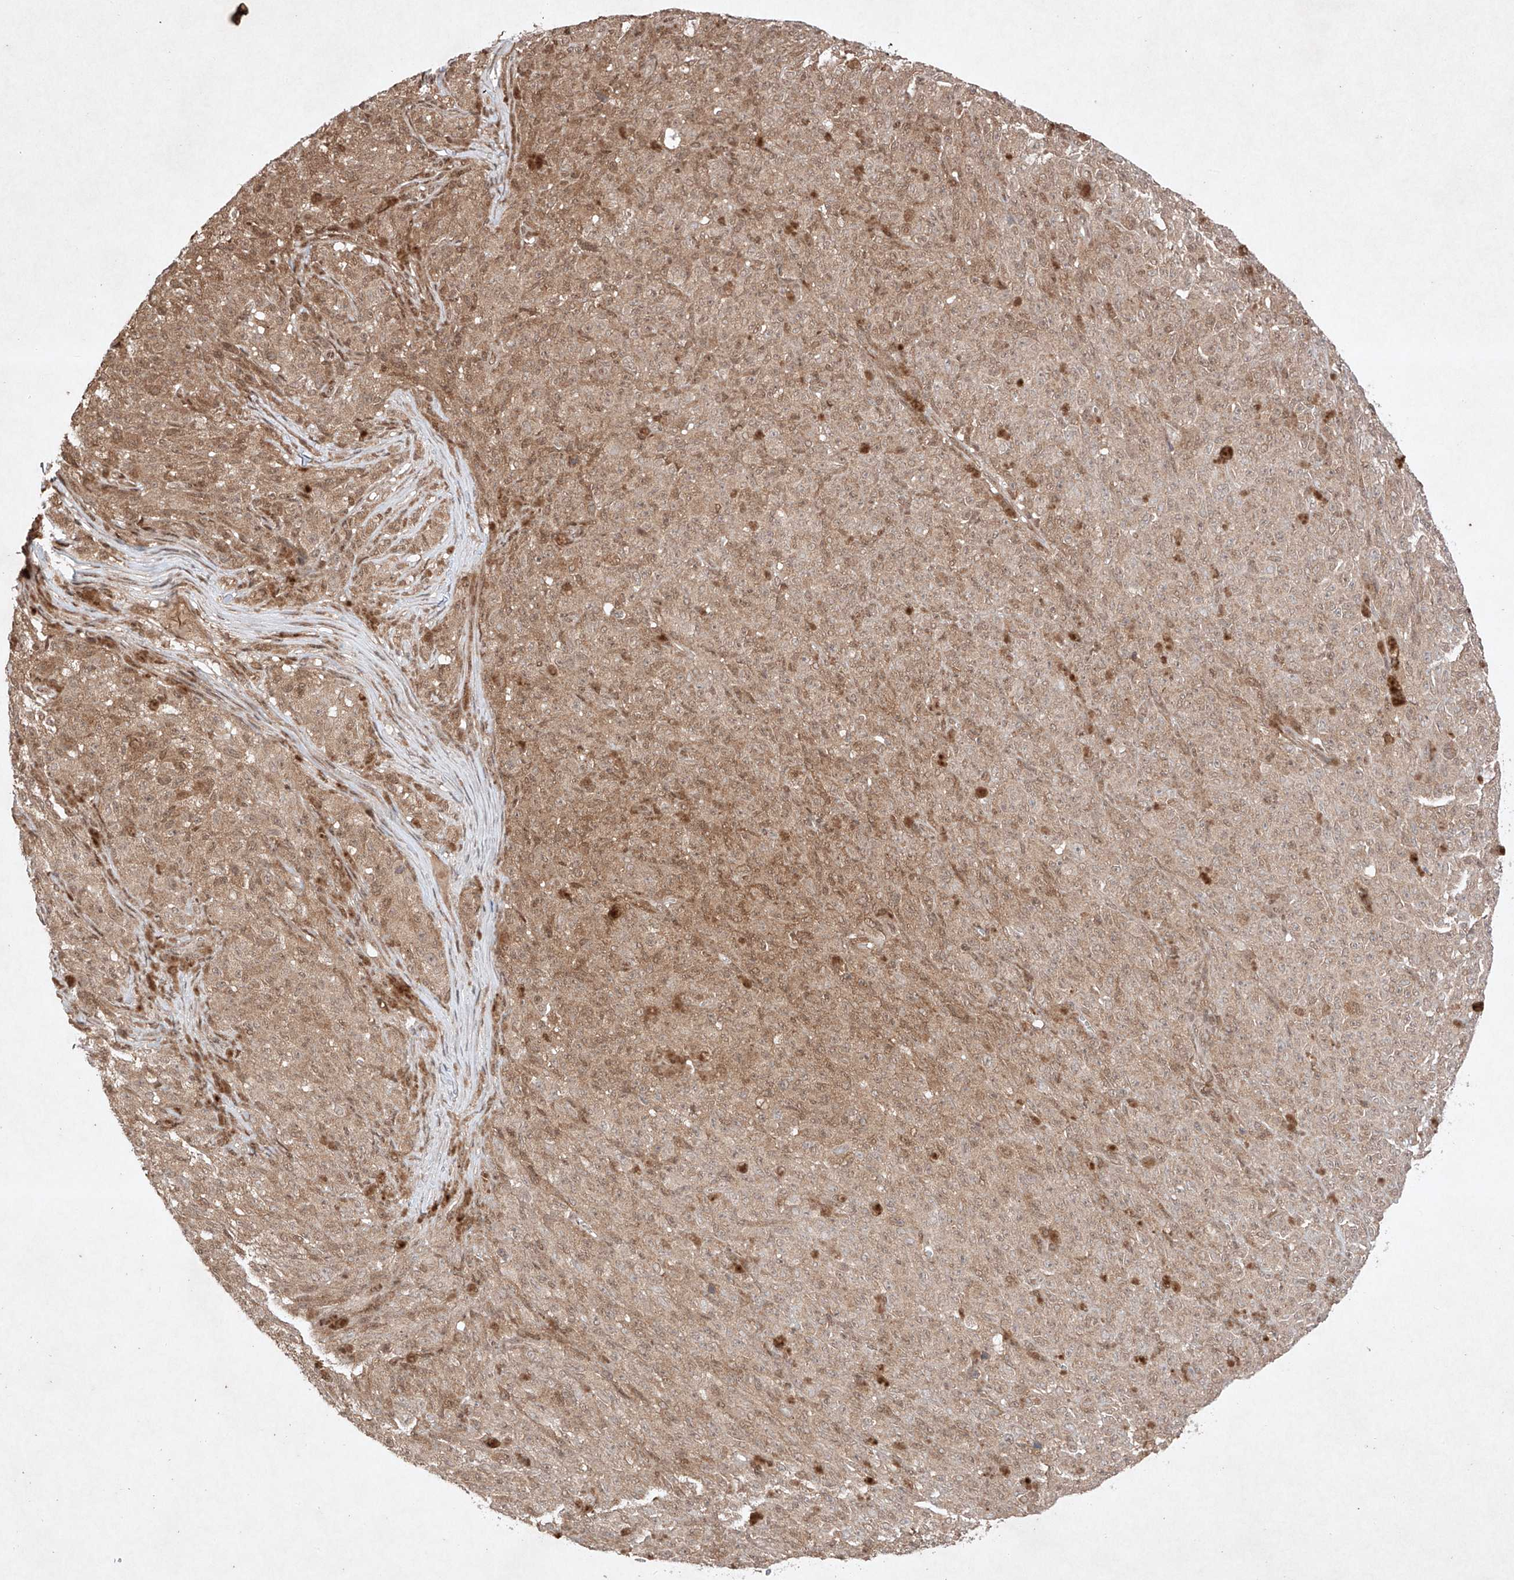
{"staining": {"intensity": "weak", "quantity": "25%-75%", "location": "cytoplasmic/membranous,nuclear"}, "tissue": "melanoma", "cell_type": "Tumor cells", "image_type": "cancer", "snomed": [{"axis": "morphology", "description": "Malignant melanoma, NOS"}, {"axis": "topography", "description": "Skin"}], "caption": "Immunohistochemistry (IHC) photomicrograph of neoplastic tissue: melanoma stained using immunohistochemistry (IHC) reveals low levels of weak protein expression localized specifically in the cytoplasmic/membranous and nuclear of tumor cells, appearing as a cytoplasmic/membranous and nuclear brown color.", "gene": "RNF31", "patient": {"sex": "female", "age": 82}}